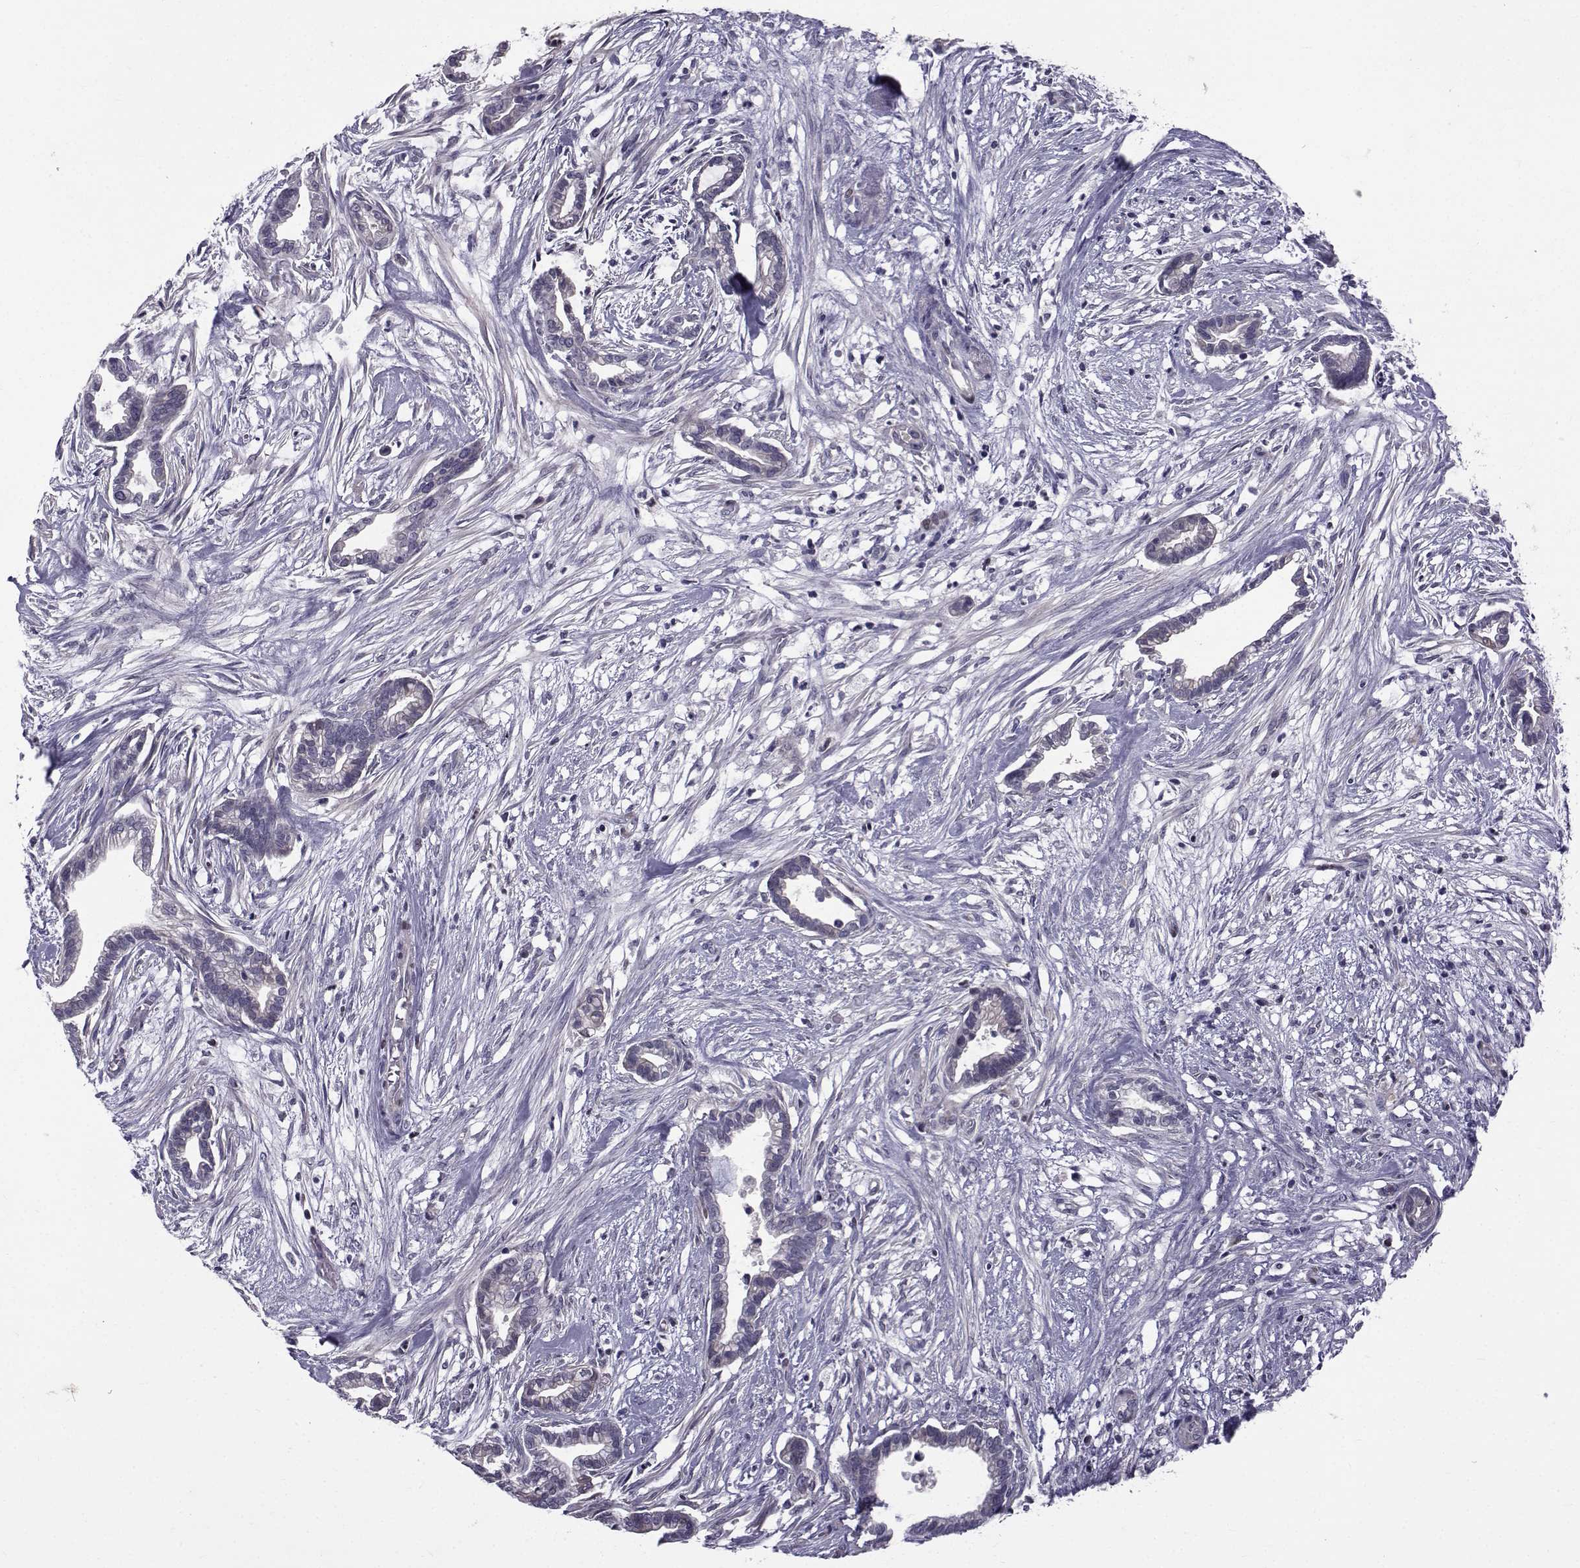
{"staining": {"intensity": "negative", "quantity": "none", "location": "none"}, "tissue": "cervical cancer", "cell_type": "Tumor cells", "image_type": "cancer", "snomed": [{"axis": "morphology", "description": "Adenocarcinoma, NOS"}, {"axis": "topography", "description": "Cervix"}], "caption": "This is an immunohistochemistry (IHC) histopathology image of cervical cancer. There is no positivity in tumor cells.", "gene": "TNFRSF11B", "patient": {"sex": "female", "age": 62}}